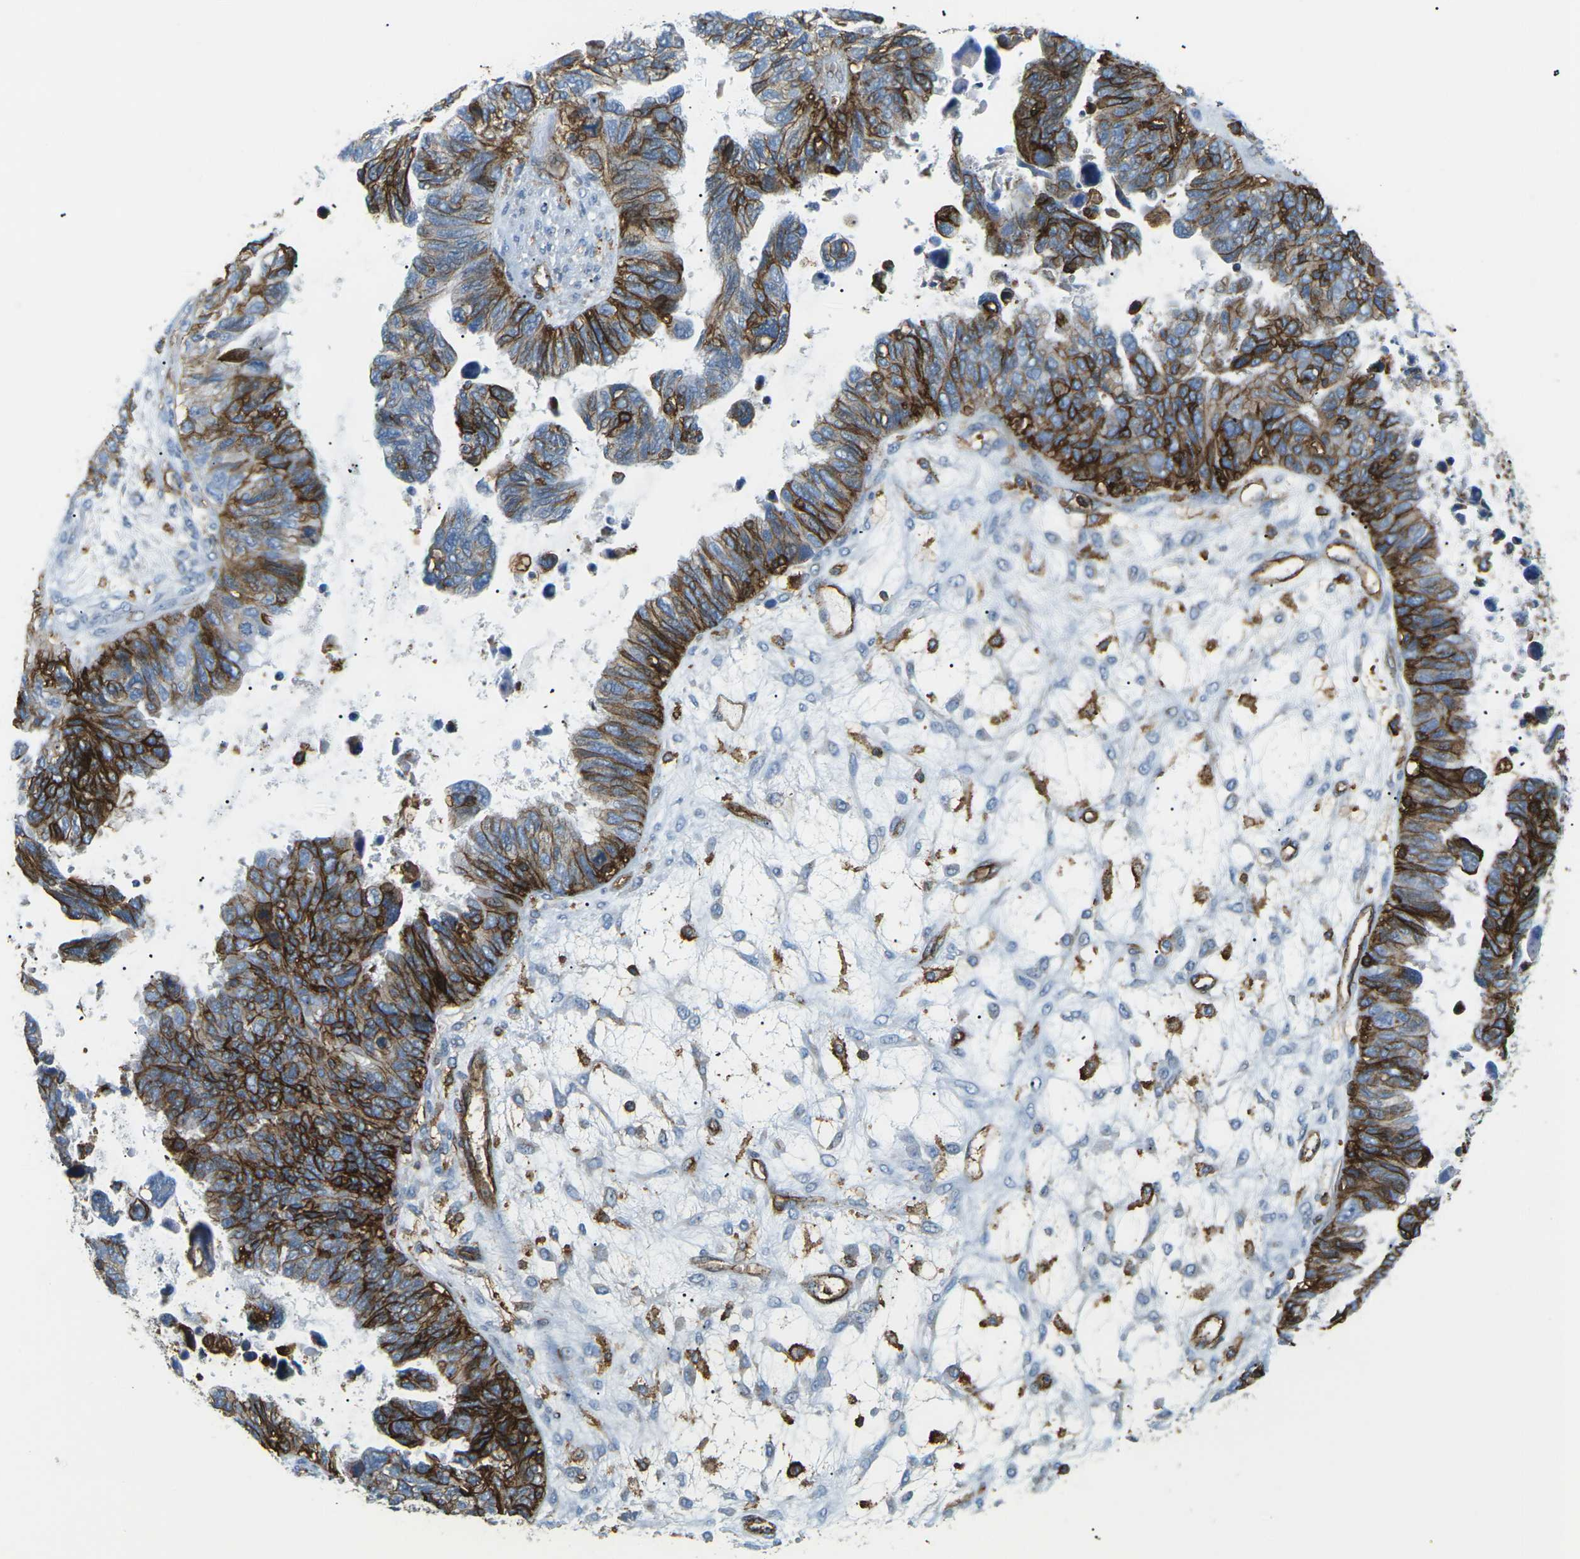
{"staining": {"intensity": "strong", "quantity": ">75%", "location": "cytoplasmic/membranous"}, "tissue": "ovarian cancer", "cell_type": "Tumor cells", "image_type": "cancer", "snomed": [{"axis": "morphology", "description": "Cystadenocarcinoma, serous, NOS"}, {"axis": "topography", "description": "Ovary"}], "caption": "An immunohistochemistry histopathology image of tumor tissue is shown. Protein staining in brown shows strong cytoplasmic/membranous positivity in ovarian cancer (serous cystadenocarcinoma) within tumor cells.", "gene": "HLA-B", "patient": {"sex": "female", "age": 79}}